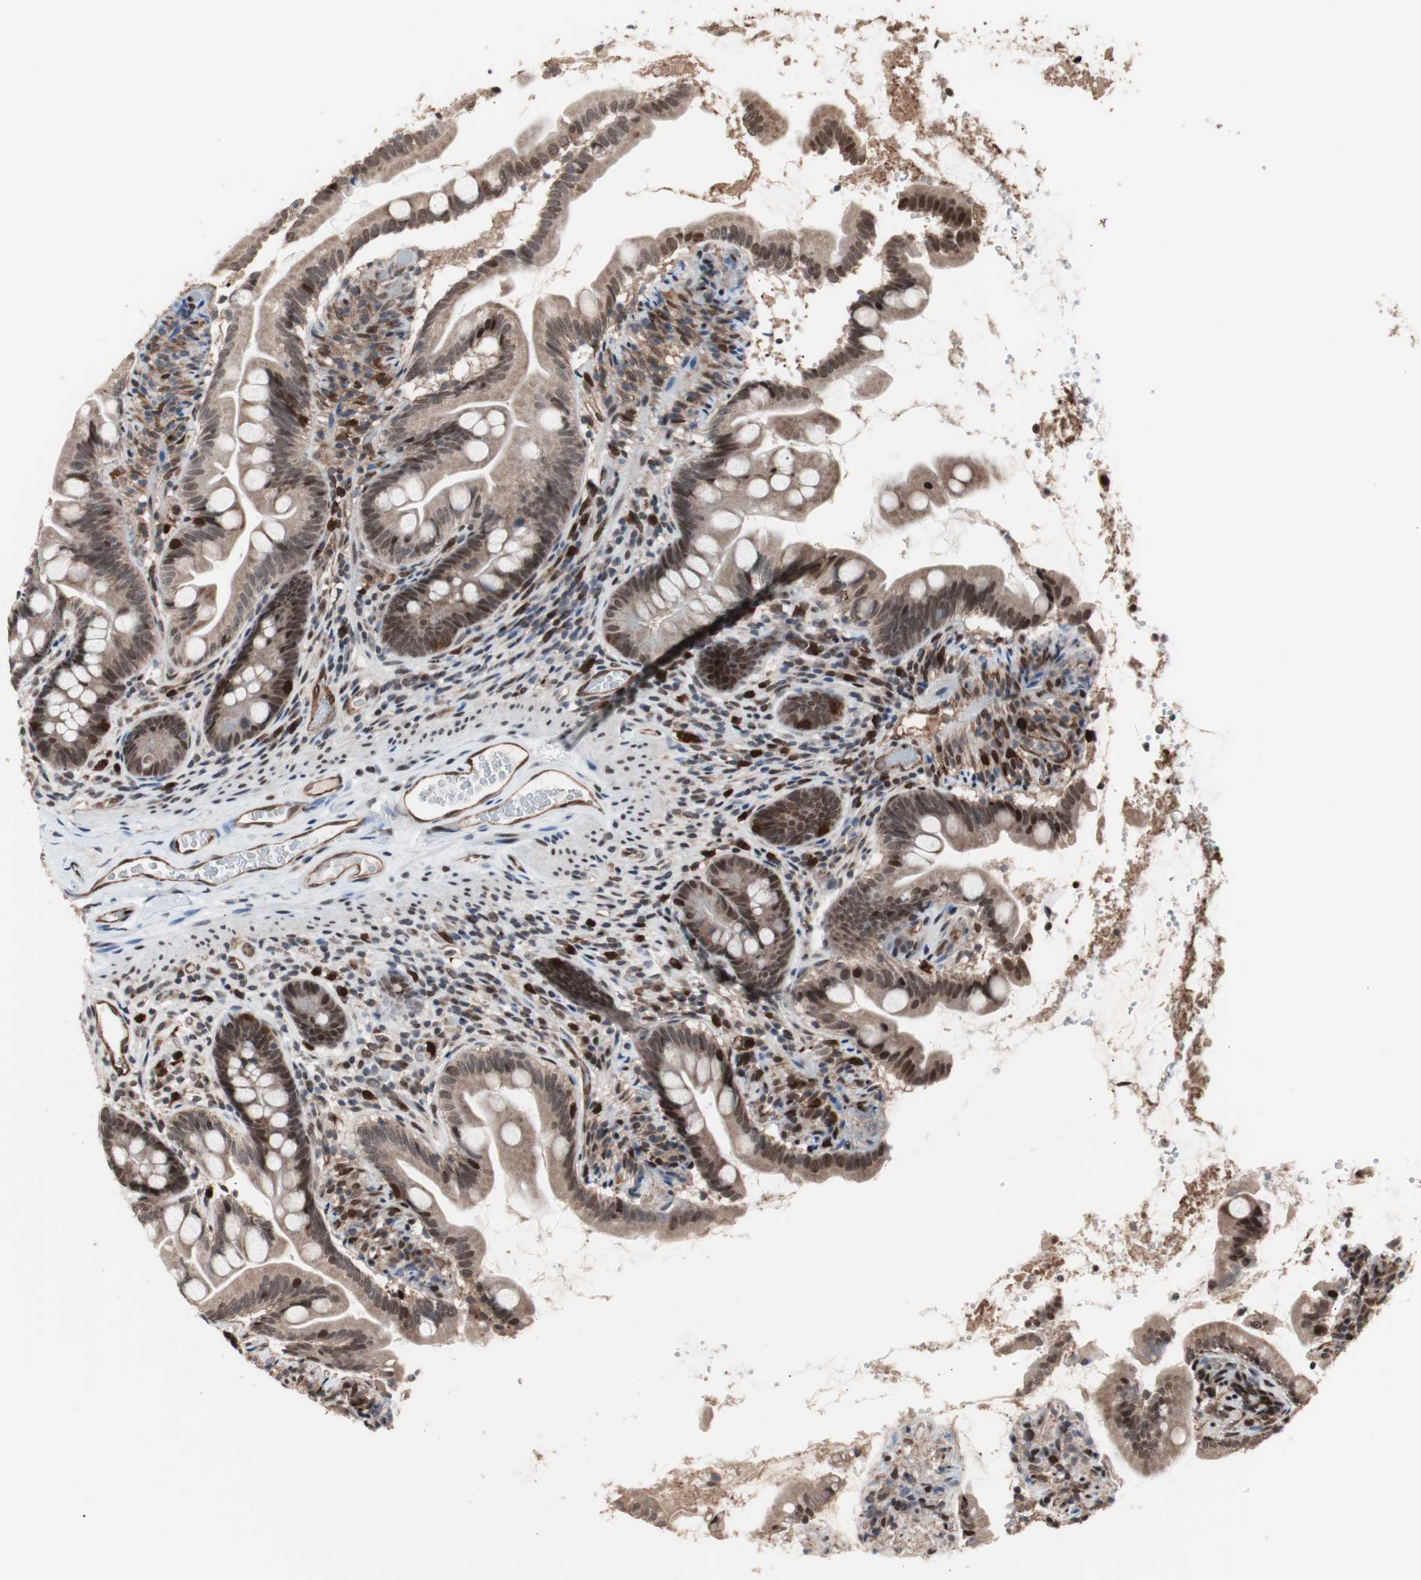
{"staining": {"intensity": "strong", "quantity": ">75%", "location": "cytoplasmic/membranous,nuclear"}, "tissue": "small intestine", "cell_type": "Glandular cells", "image_type": "normal", "snomed": [{"axis": "morphology", "description": "Normal tissue, NOS"}, {"axis": "topography", "description": "Small intestine"}], "caption": "High-power microscopy captured an IHC photomicrograph of benign small intestine, revealing strong cytoplasmic/membranous,nuclear positivity in about >75% of glandular cells.", "gene": "POGZ", "patient": {"sex": "female", "age": 56}}